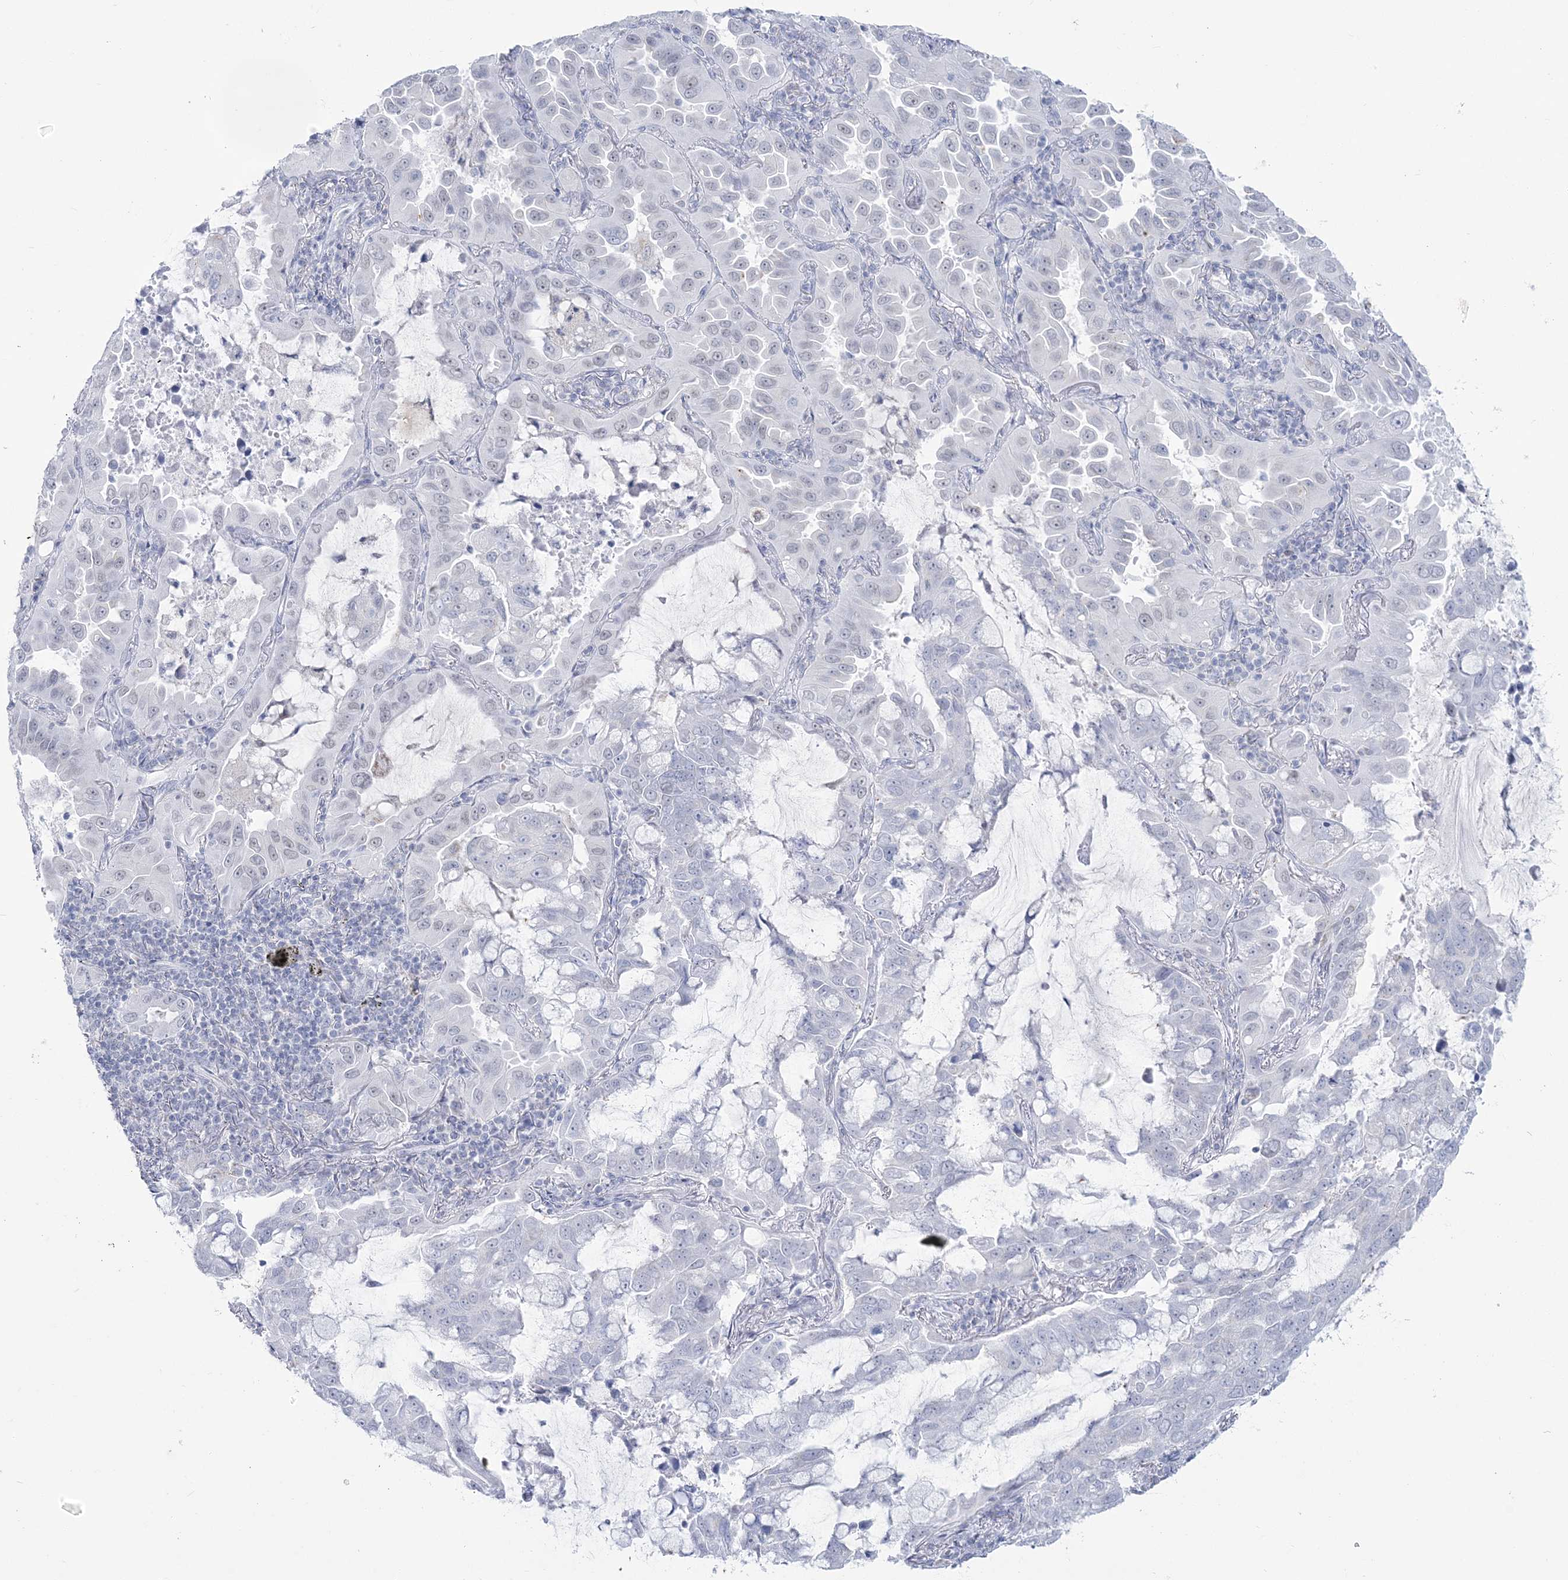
{"staining": {"intensity": "negative", "quantity": "none", "location": "none"}, "tissue": "lung cancer", "cell_type": "Tumor cells", "image_type": "cancer", "snomed": [{"axis": "morphology", "description": "Adenocarcinoma, NOS"}, {"axis": "topography", "description": "Lung"}], "caption": "Human adenocarcinoma (lung) stained for a protein using immunohistochemistry exhibits no staining in tumor cells.", "gene": "ZNF843", "patient": {"sex": "male", "age": 64}}